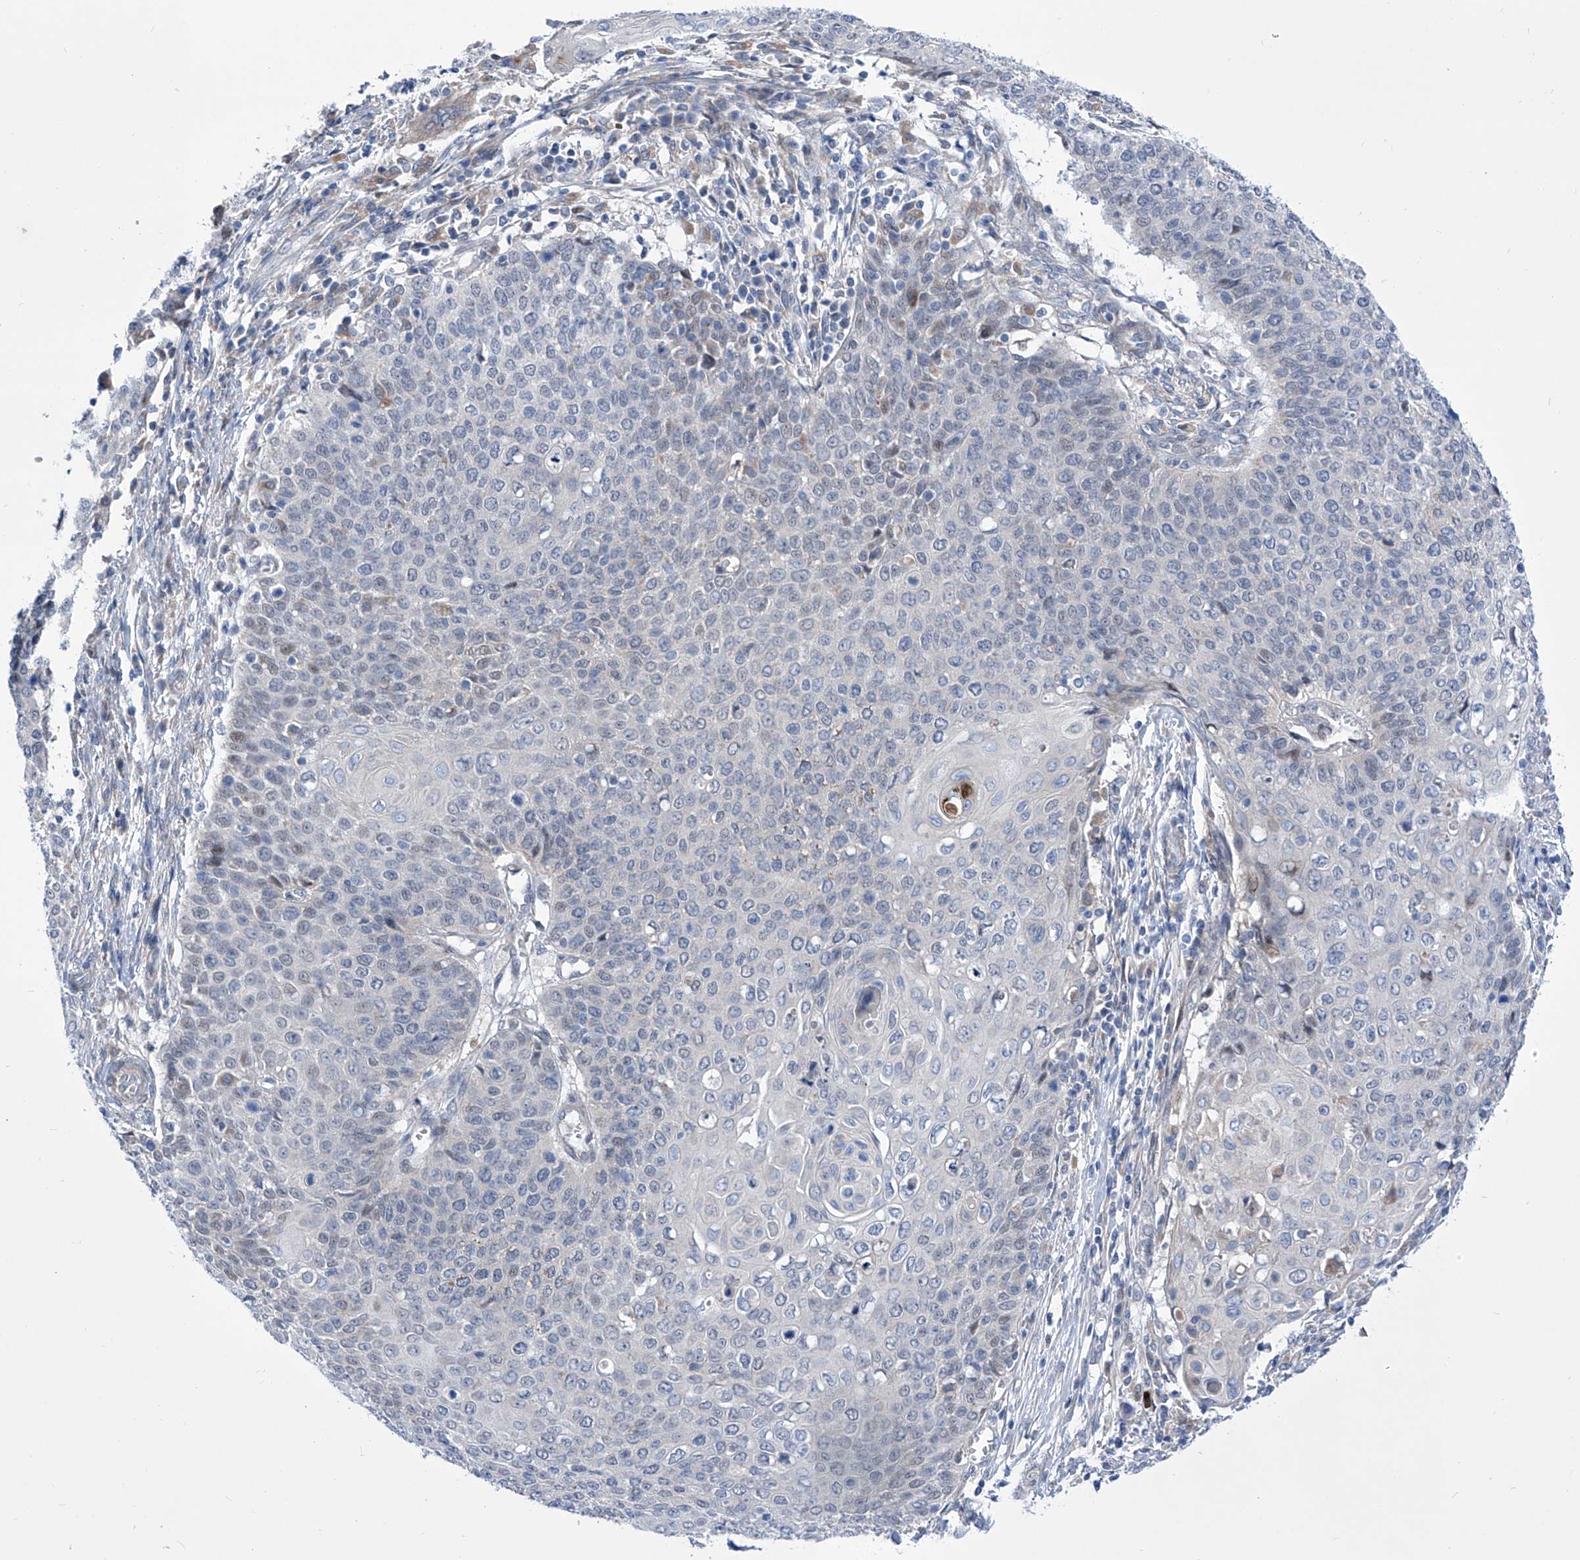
{"staining": {"intensity": "negative", "quantity": "none", "location": "none"}, "tissue": "cervical cancer", "cell_type": "Tumor cells", "image_type": "cancer", "snomed": [{"axis": "morphology", "description": "Squamous cell carcinoma, NOS"}, {"axis": "topography", "description": "Cervix"}], "caption": "Immunohistochemistry of human cervical cancer (squamous cell carcinoma) reveals no staining in tumor cells. Nuclei are stained in blue.", "gene": "SRBD1", "patient": {"sex": "female", "age": 39}}